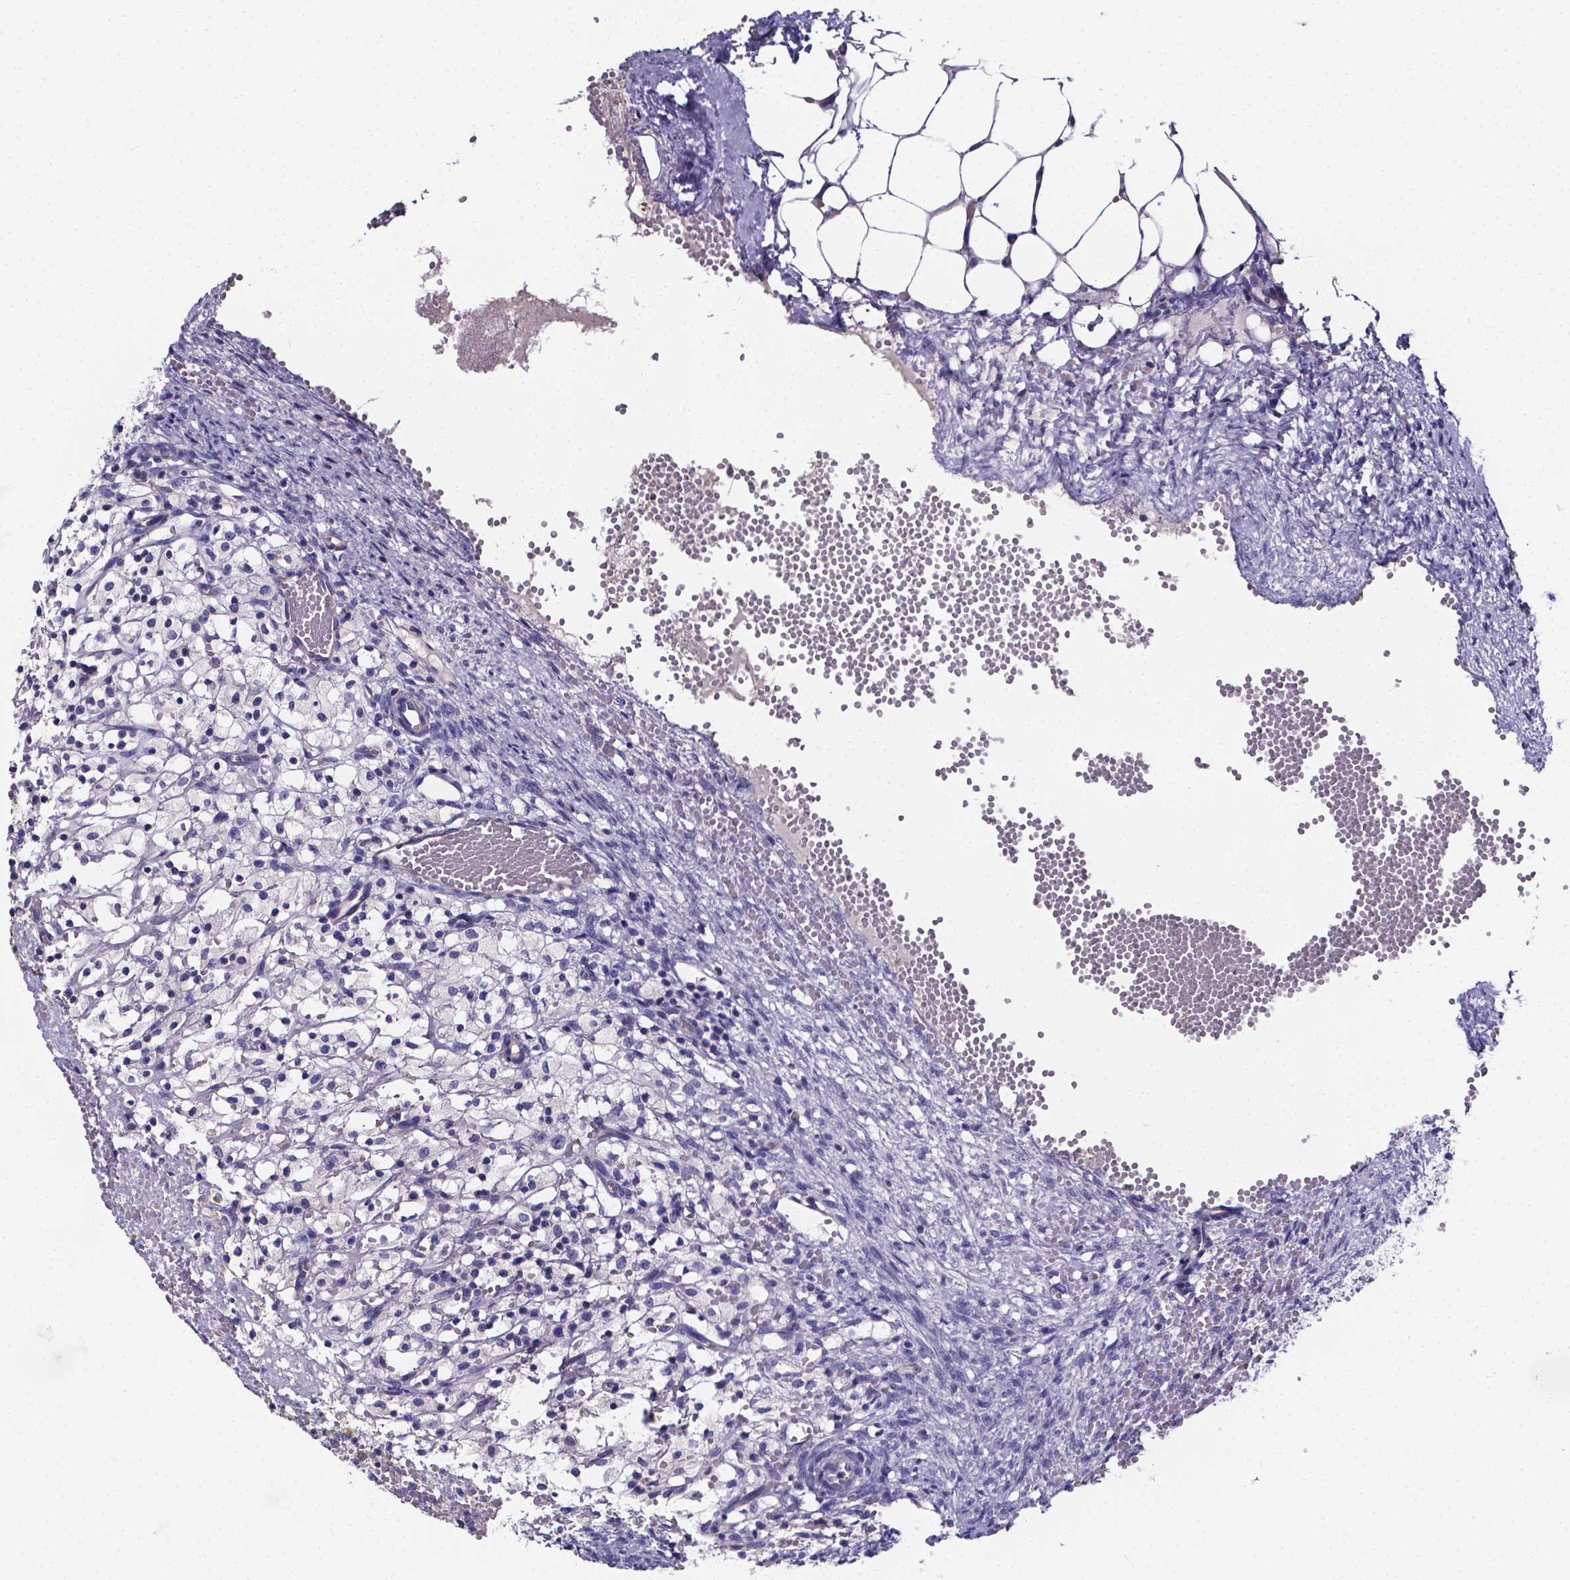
{"staining": {"intensity": "negative", "quantity": "none", "location": "none"}, "tissue": "ovary", "cell_type": "Follicle cells", "image_type": "normal", "snomed": [{"axis": "morphology", "description": "Normal tissue, NOS"}, {"axis": "topography", "description": "Ovary"}], "caption": "High power microscopy histopathology image of an immunohistochemistry (IHC) photomicrograph of unremarkable ovary, revealing no significant positivity in follicle cells.", "gene": "CACNG8", "patient": {"sex": "female", "age": 46}}